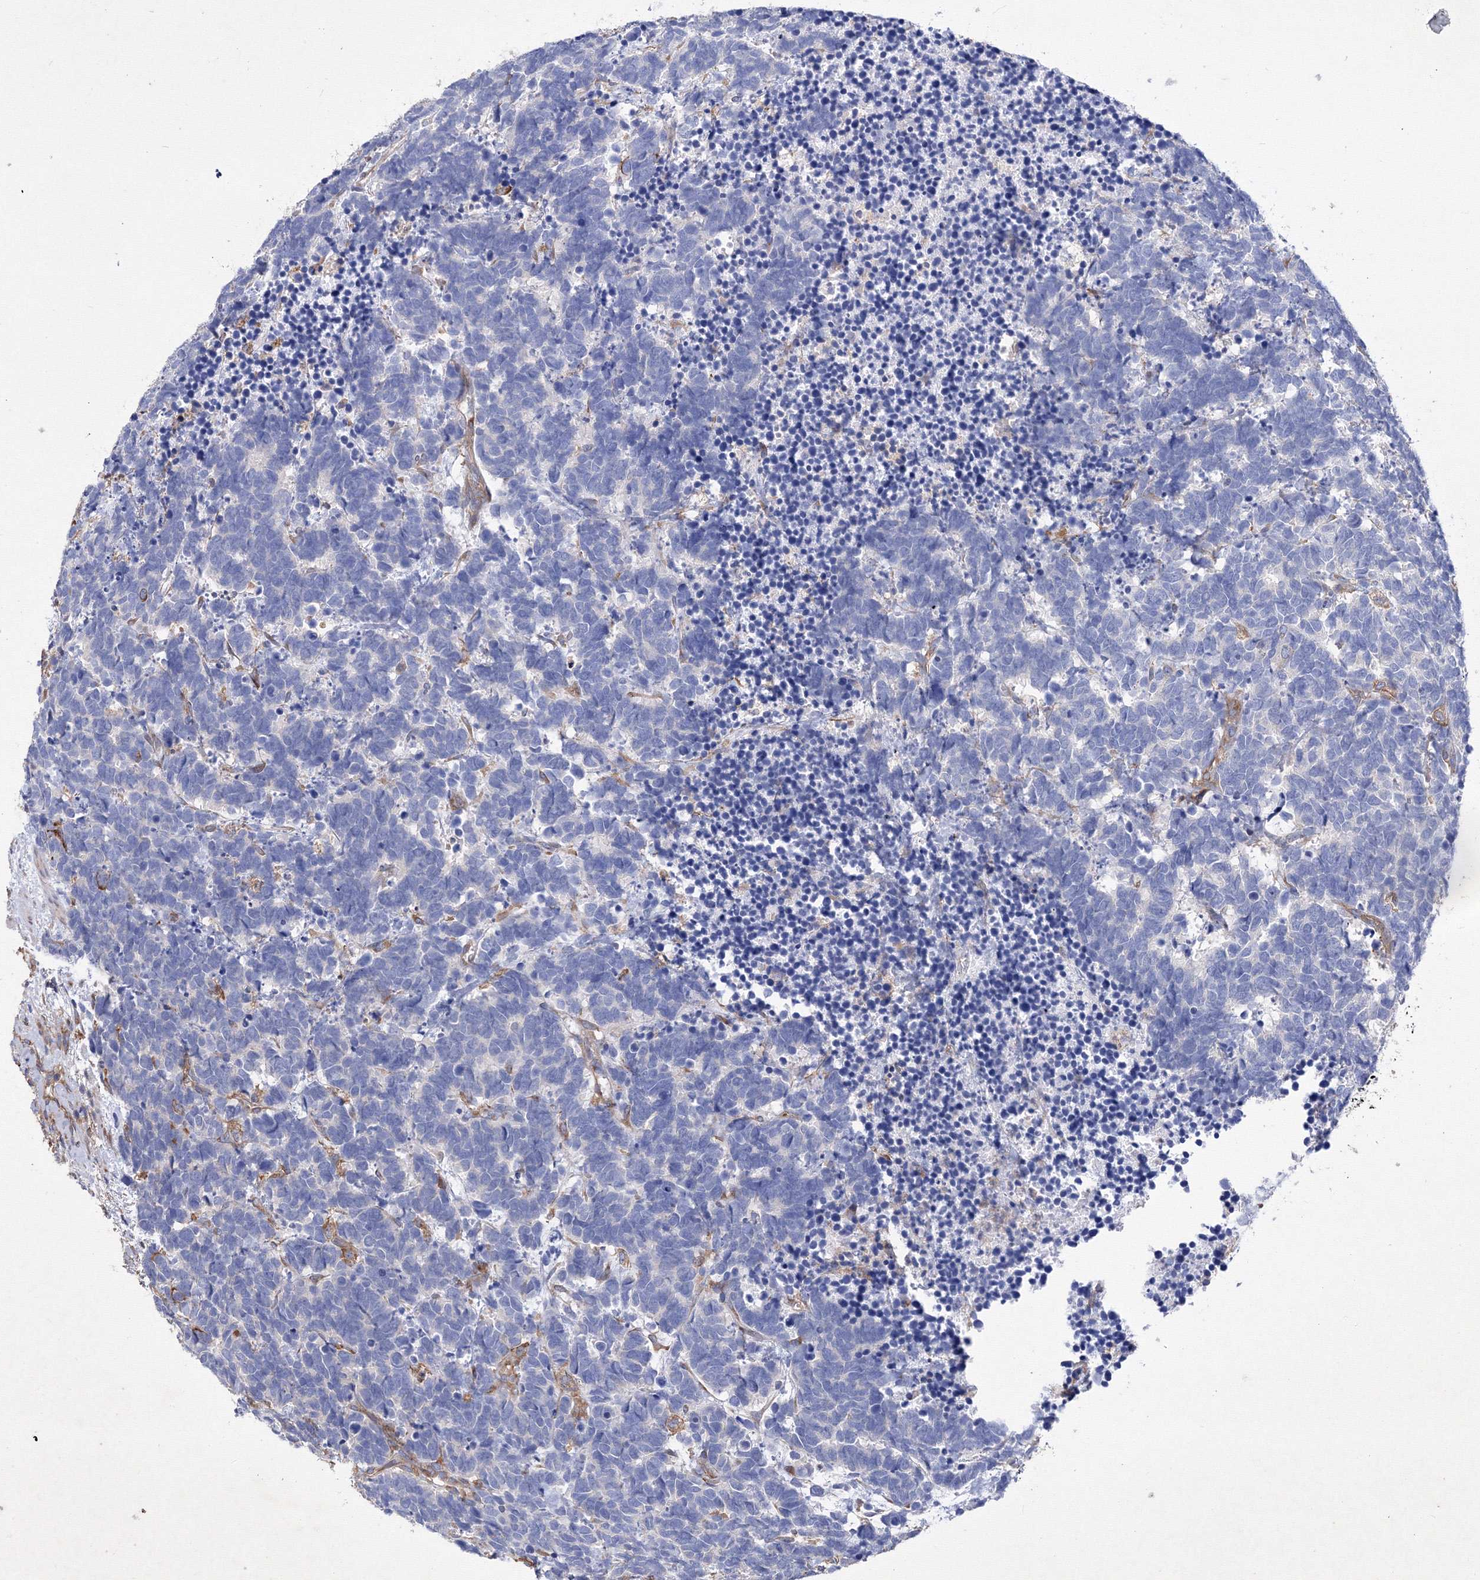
{"staining": {"intensity": "negative", "quantity": "none", "location": "none"}, "tissue": "carcinoid", "cell_type": "Tumor cells", "image_type": "cancer", "snomed": [{"axis": "morphology", "description": "Carcinoma, NOS"}, {"axis": "morphology", "description": "Carcinoid, malignant, NOS"}, {"axis": "topography", "description": "Urinary bladder"}], "caption": "Immunohistochemistry histopathology image of human carcinoma stained for a protein (brown), which reveals no expression in tumor cells.", "gene": "SNX18", "patient": {"sex": "male", "age": 57}}